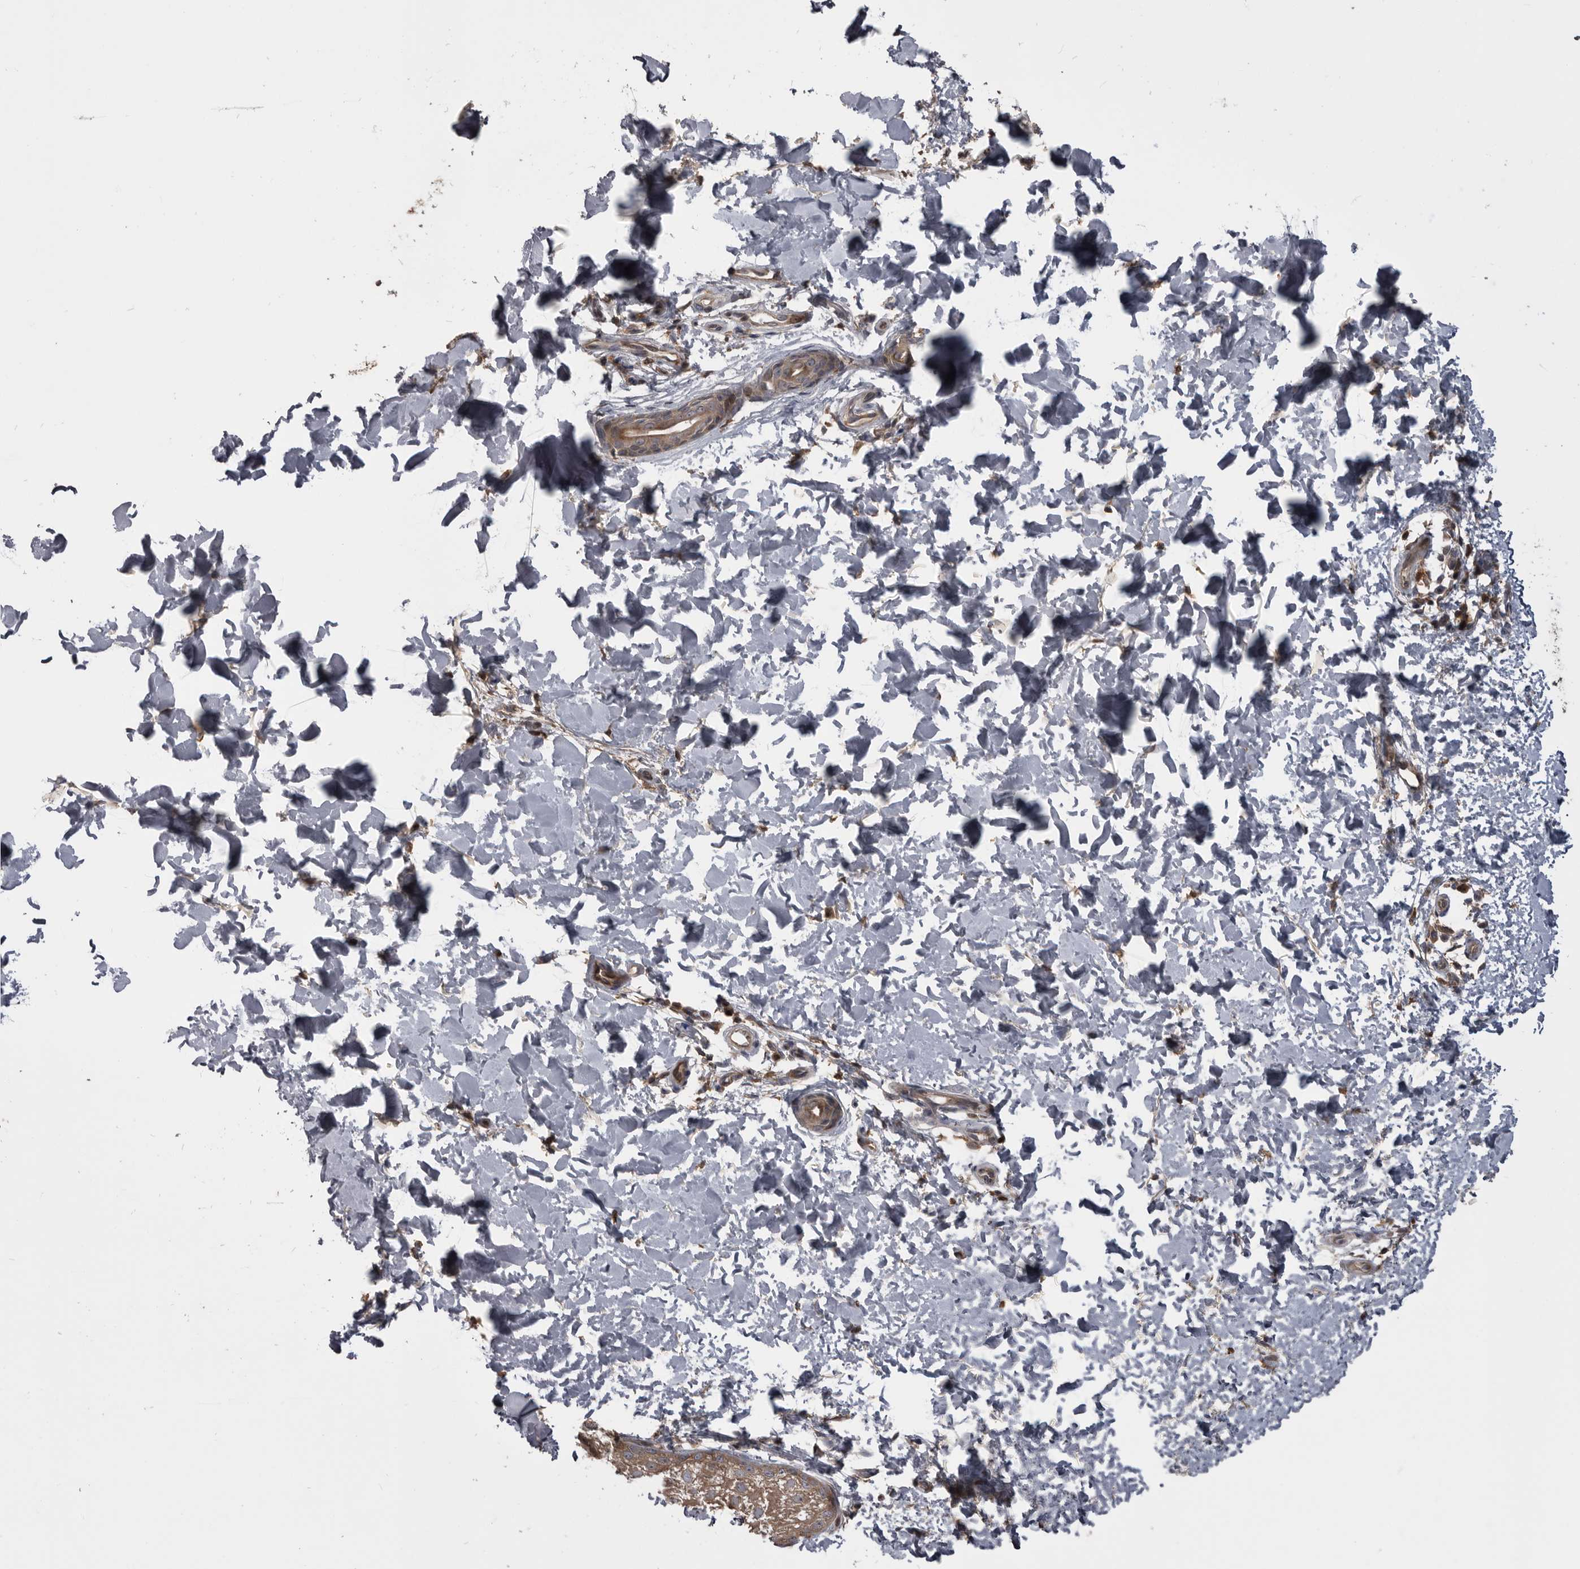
{"staining": {"intensity": "moderate", "quantity": ">75%", "location": "cytoplasmic/membranous"}, "tissue": "skin", "cell_type": "Fibroblasts", "image_type": "normal", "snomed": [{"axis": "morphology", "description": "Normal tissue, NOS"}, {"axis": "morphology", "description": "Neoplasm, benign, NOS"}, {"axis": "topography", "description": "Skin"}, {"axis": "topography", "description": "Soft tissue"}], "caption": "The photomicrograph shows staining of unremarkable skin, revealing moderate cytoplasmic/membranous protein positivity (brown color) within fibroblasts. (IHC, brightfield microscopy, high magnification).", "gene": "RAB3GAP2", "patient": {"sex": "male", "age": 26}}